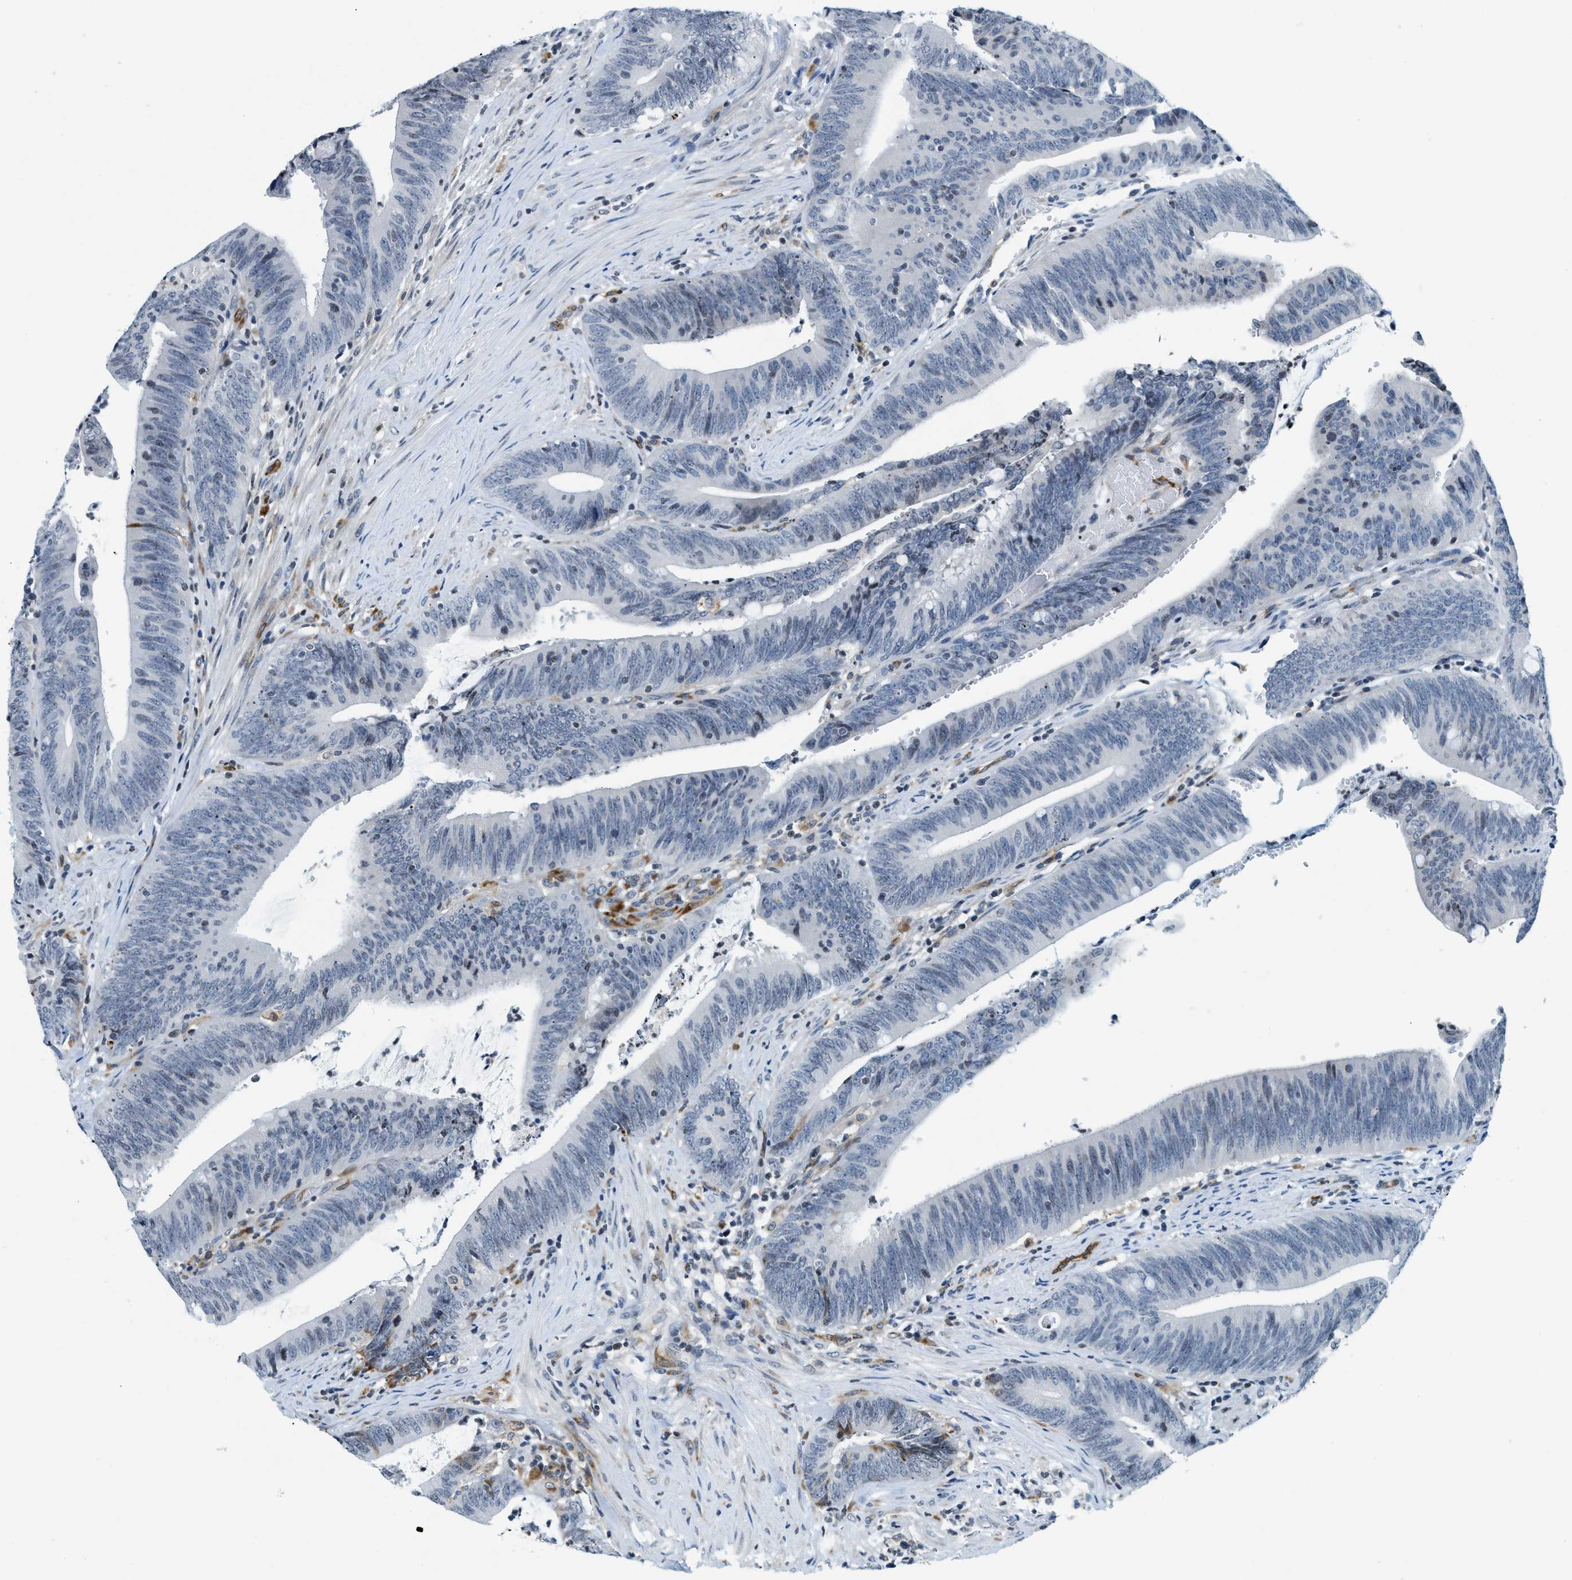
{"staining": {"intensity": "negative", "quantity": "none", "location": "none"}, "tissue": "colorectal cancer", "cell_type": "Tumor cells", "image_type": "cancer", "snomed": [{"axis": "morphology", "description": "Normal tissue, NOS"}, {"axis": "morphology", "description": "Adenocarcinoma, NOS"}, {"axis": "topography", "description": "Rectum"}], "caption": "An IHC photomicrograph of colorectal adenocarcinoma is shown. There is no staining in tumor cells of colorectal adenocarcinoma. (DAB immunohistochemistry (IHC) visualized using brightfield microscopy, high magnification).", "gene": "UVRAG", "patient": {"sex": "female", "age": 66}}